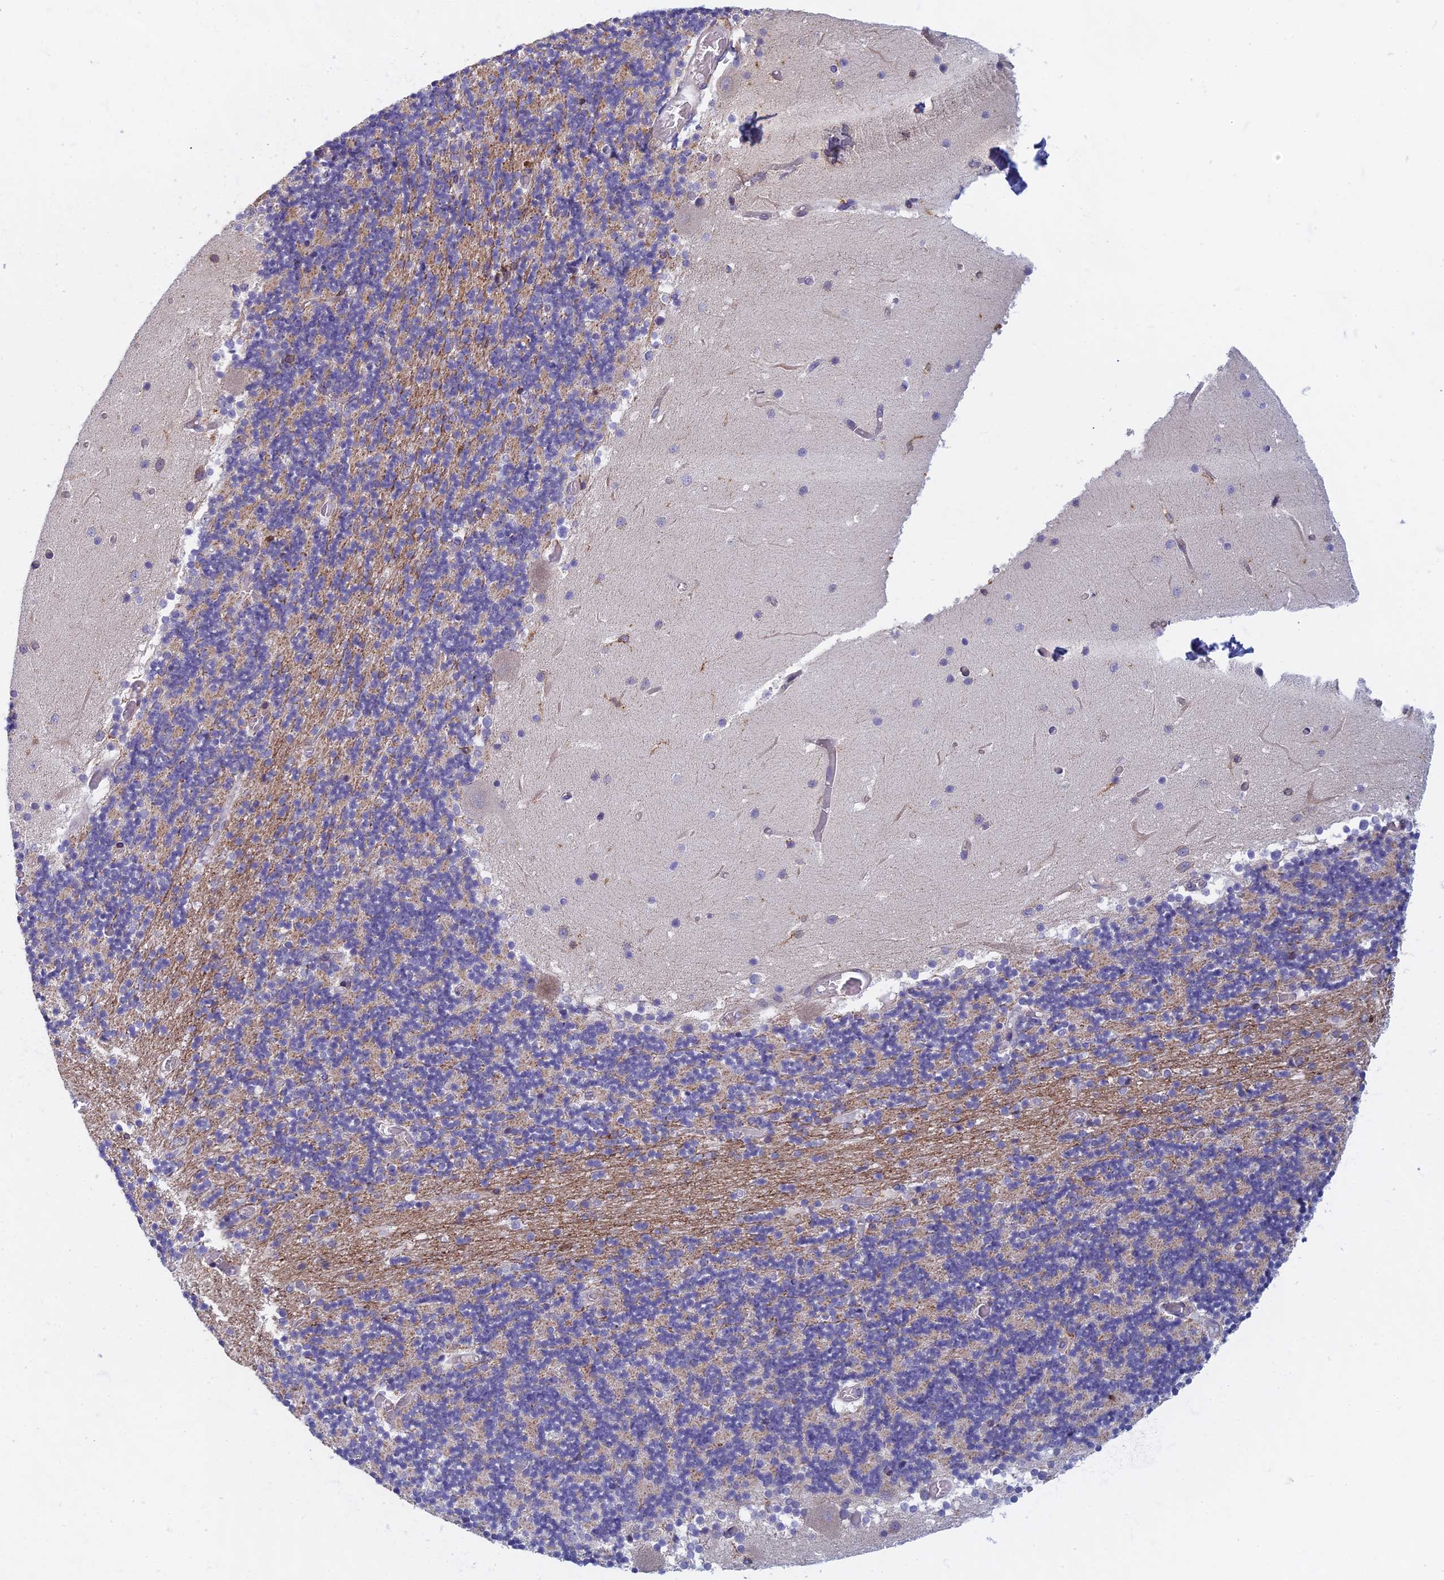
{"staining": {"intensity": "negative", "quantity": "none", "location": "none"}, "tissue": "cerebellum", "cell_type": "Cells in granular layer", "image_type": "normal", "snomed": [{"axis": "morphology", "description": "Normal tissue, NOS"}, {"axis": "topography", "description": "Cerebellum"}], "caption": "This is an IHC micrograph of normal cerebellum. There is no positivity in cells in granular layer.", "gene": "DDX51", "patient": {"sex": "female", "age": 28}}